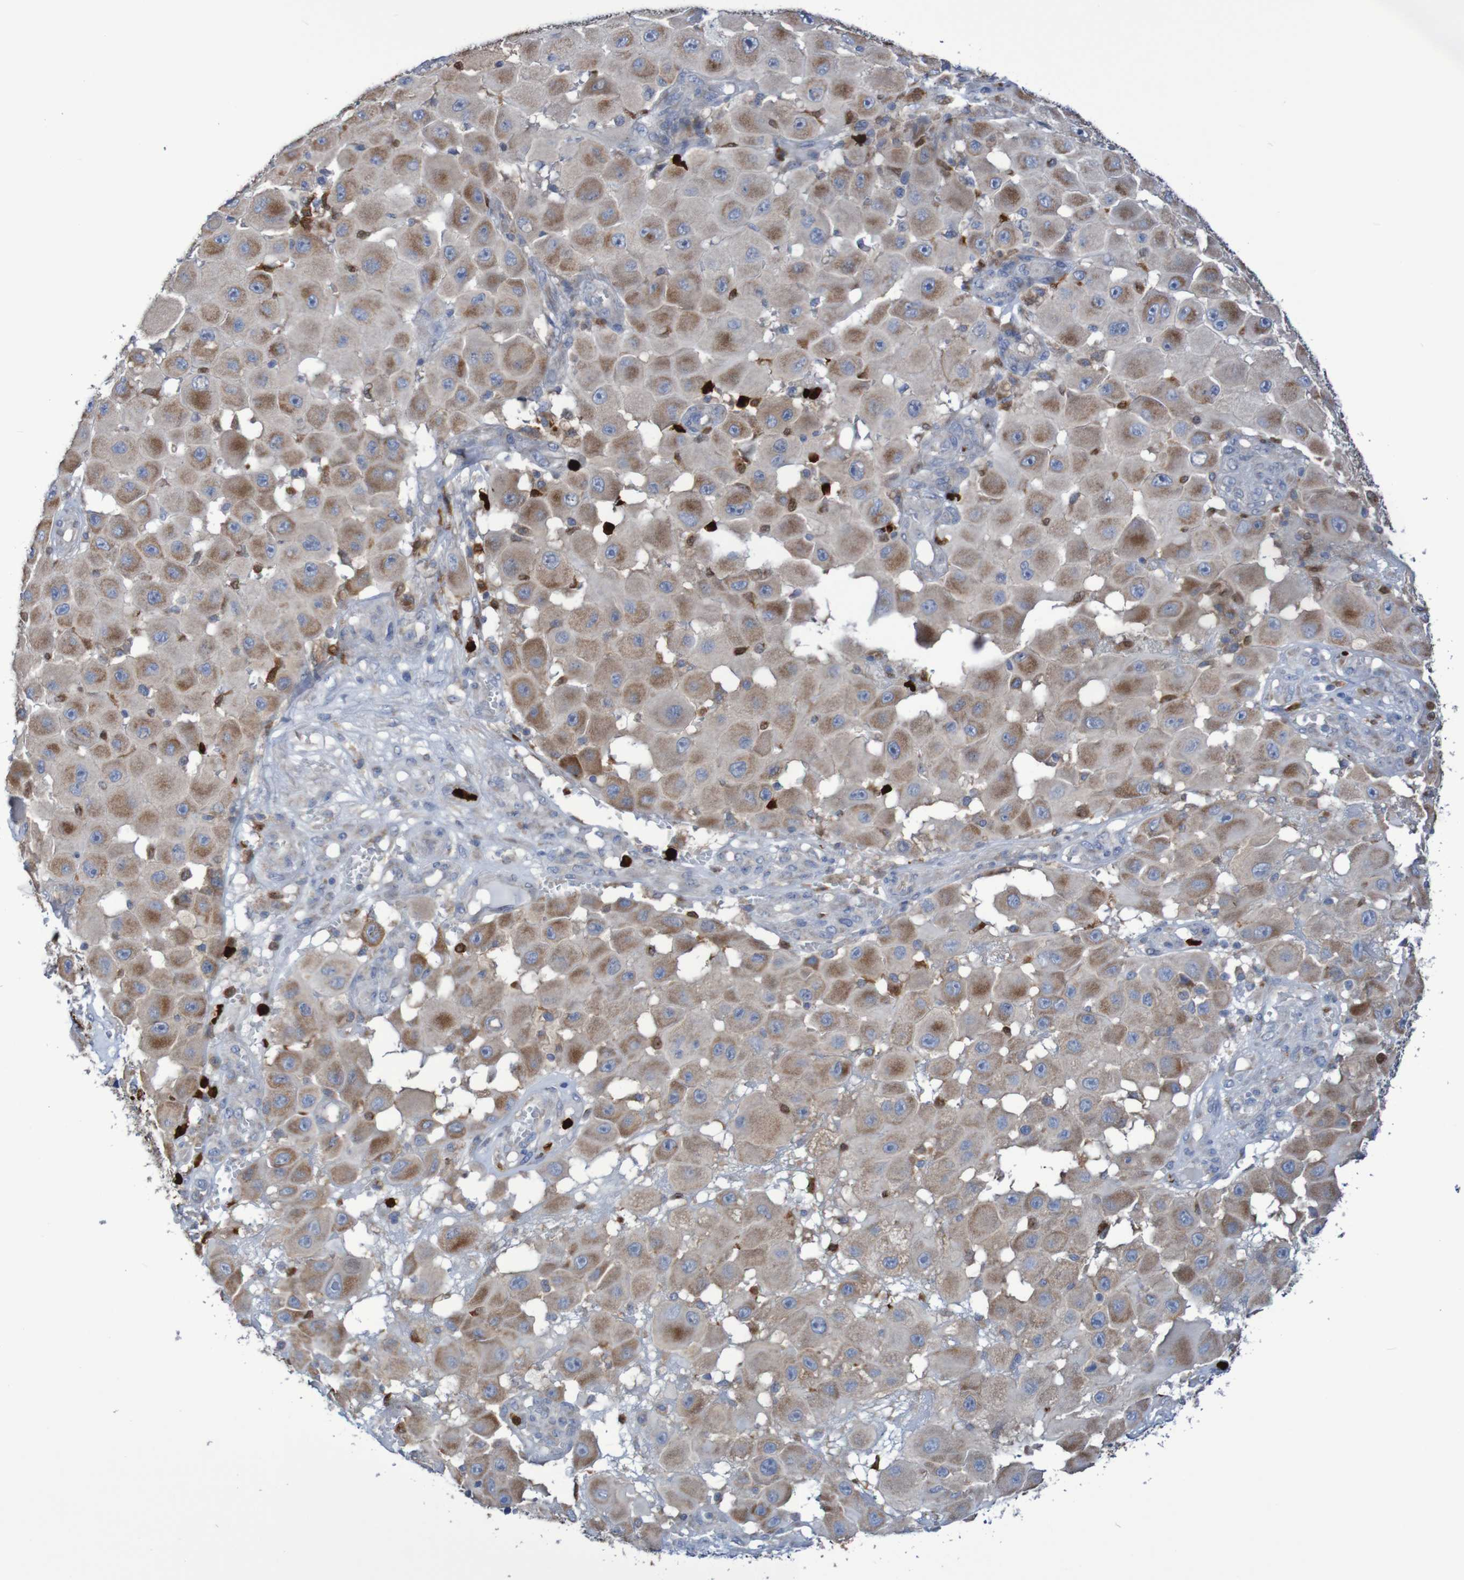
{"staining": {"intensity": "moderate", "quantity": ">75%", "location": "cytoplasmic/membranous"}, "tissue": "melanoma", "cell_type": "Tumor cells", "image_type": "cancer", "snomed": [{"axis": "morphology", "description": "Malignant melanoma, NOS"}, {"axis": "topography", "description": "Skin"}], "caption": "About >75% of tumor cells in human melanoma demonstrate moderate cytoplasmic/membranous protein expression as visualized by brown immunohistochemical staining.", "gene": "PARP4", "patient": {"sex": "female", "age": 81}}